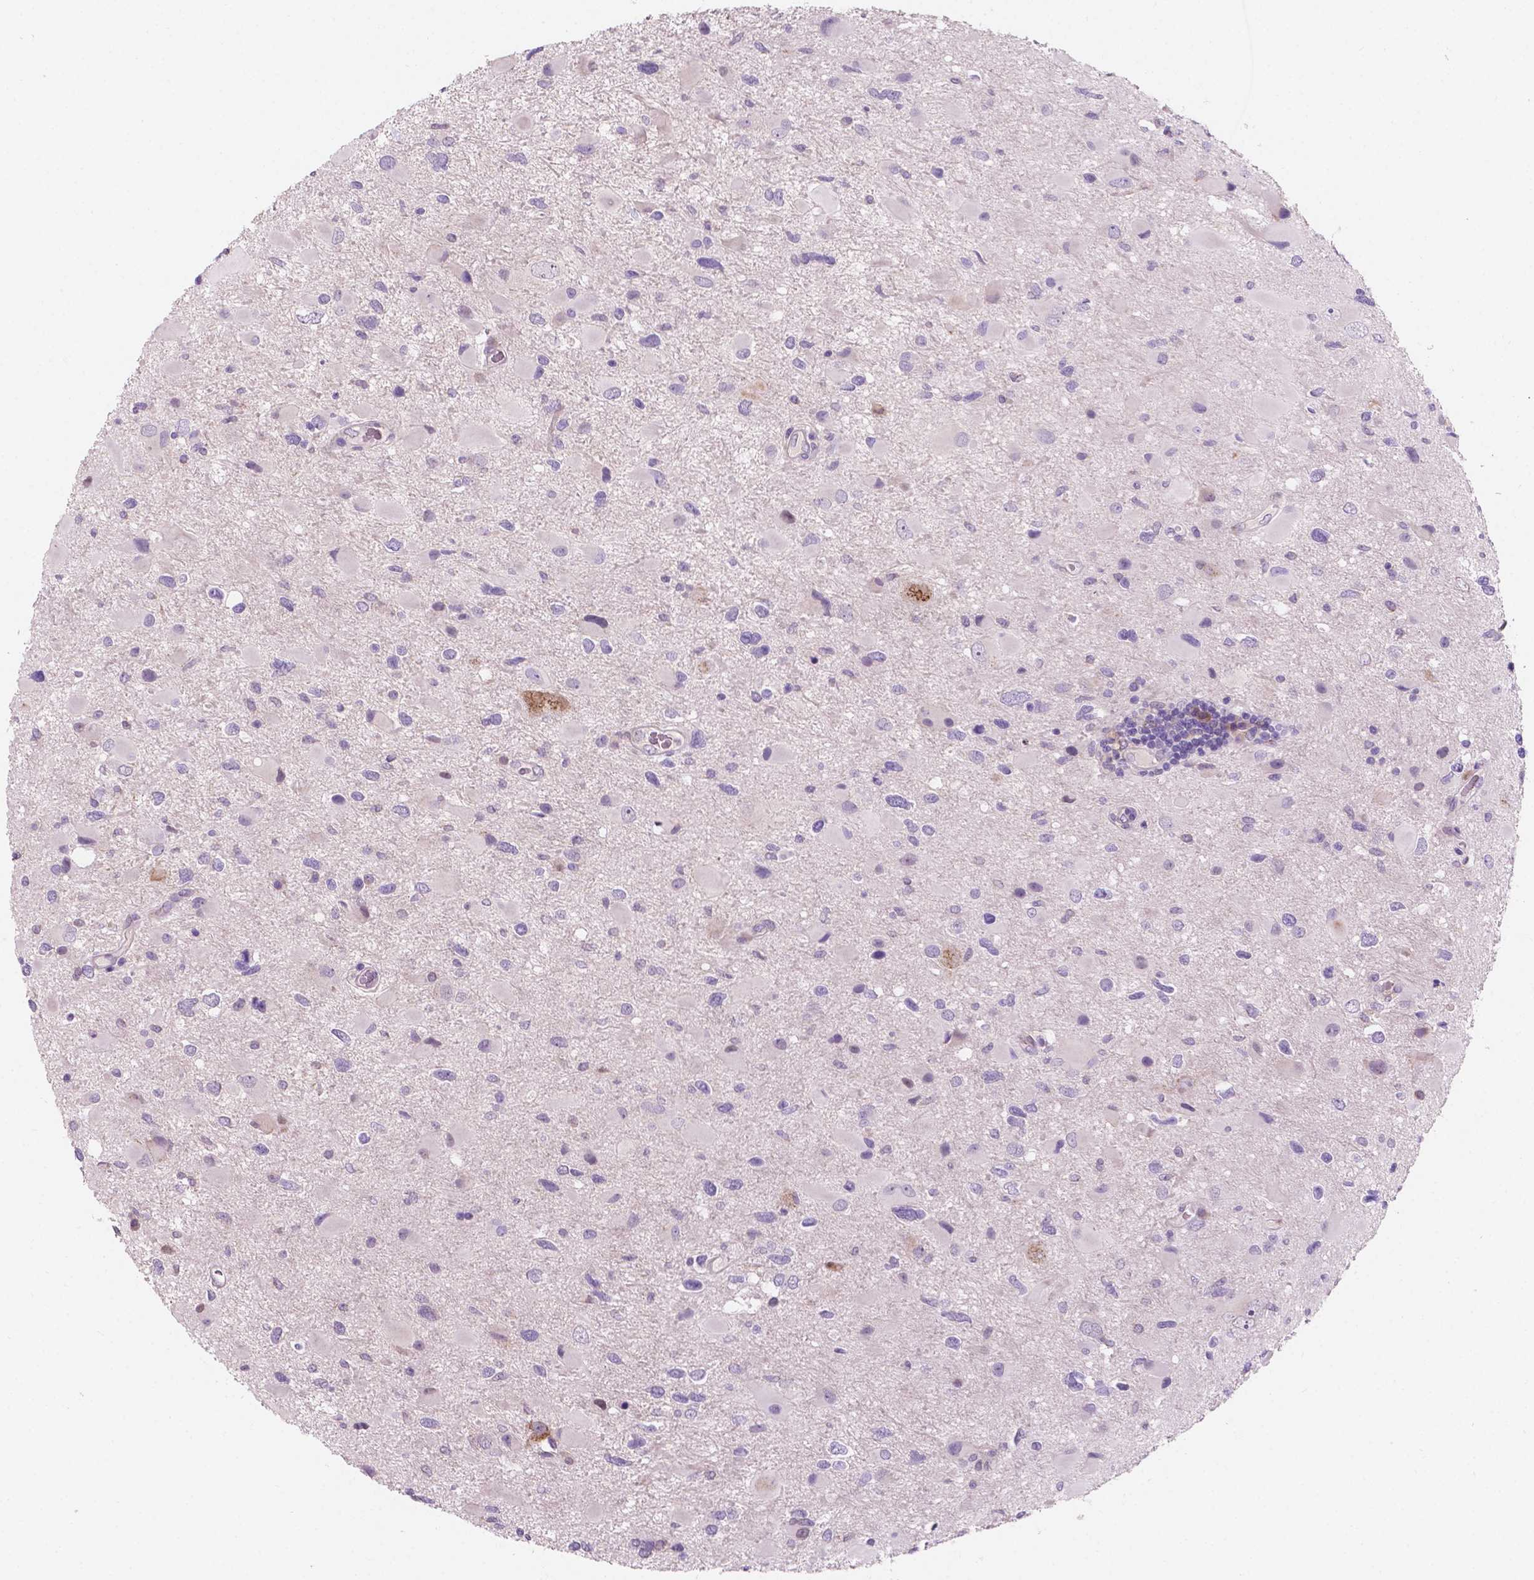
{"staining": {"intensity": "negative", "quantity": "none", "location": "none"}, "tissue": "glioma", "cell_type": "Tumor cells", "image_type": "cancer", "snomed": [{"axis": "morphology", "description": "Glioma, malignant, Low grade"}, {"axis": "topography", "description": "Brain"}], "caption": "A photomicrograph of low-grade glioma (malignant) stained for a protein demonstrates no brown staining in tumor cells.", "gene": "IREB2", "patient": {"sex": "female", "age": 32}}